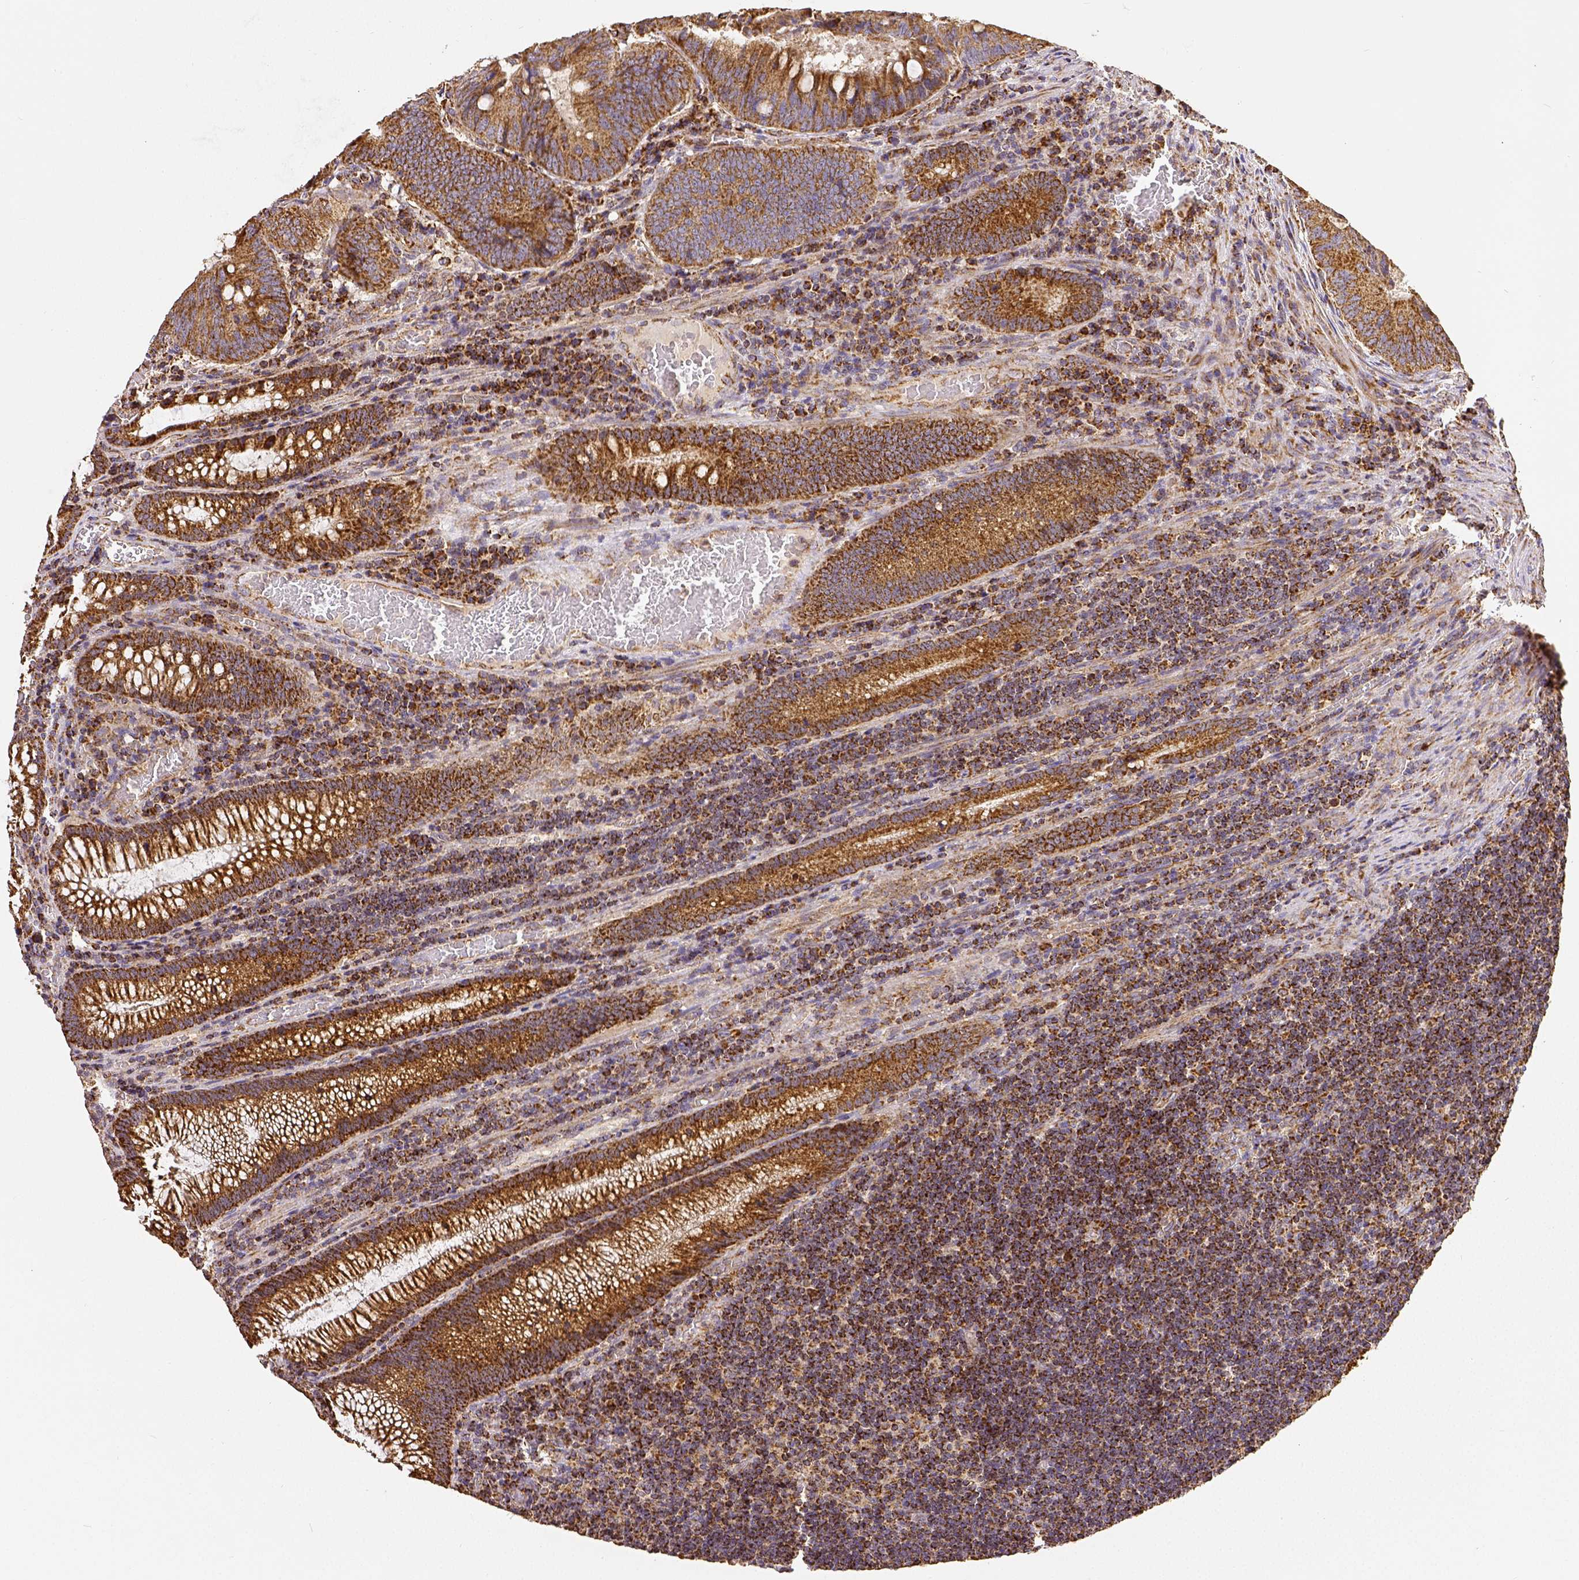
{"staining": {"intensity": "moderate", "quantity": ">75%", "location": "cytoplasmic/membranous"}, "tissue": "colorectal cancer", "cell_type": "Tumor cells", "image_type": "cancer", "snomed": [{"axis": "morphology", "description": "Adenocarcinoma, NOS"}, {"axis": "topography", "description": "Colon"}], "caption": "Immunohistochemistry micrograph of colorectal adenocarcinoma stained for a protein (brown), which demonstrates medium levels of moderate cytoplasmic/membranous positivity in about >75% of tumor cells.", "gene": "SDHB", "patient": {"sex": "male", "age": 67}}